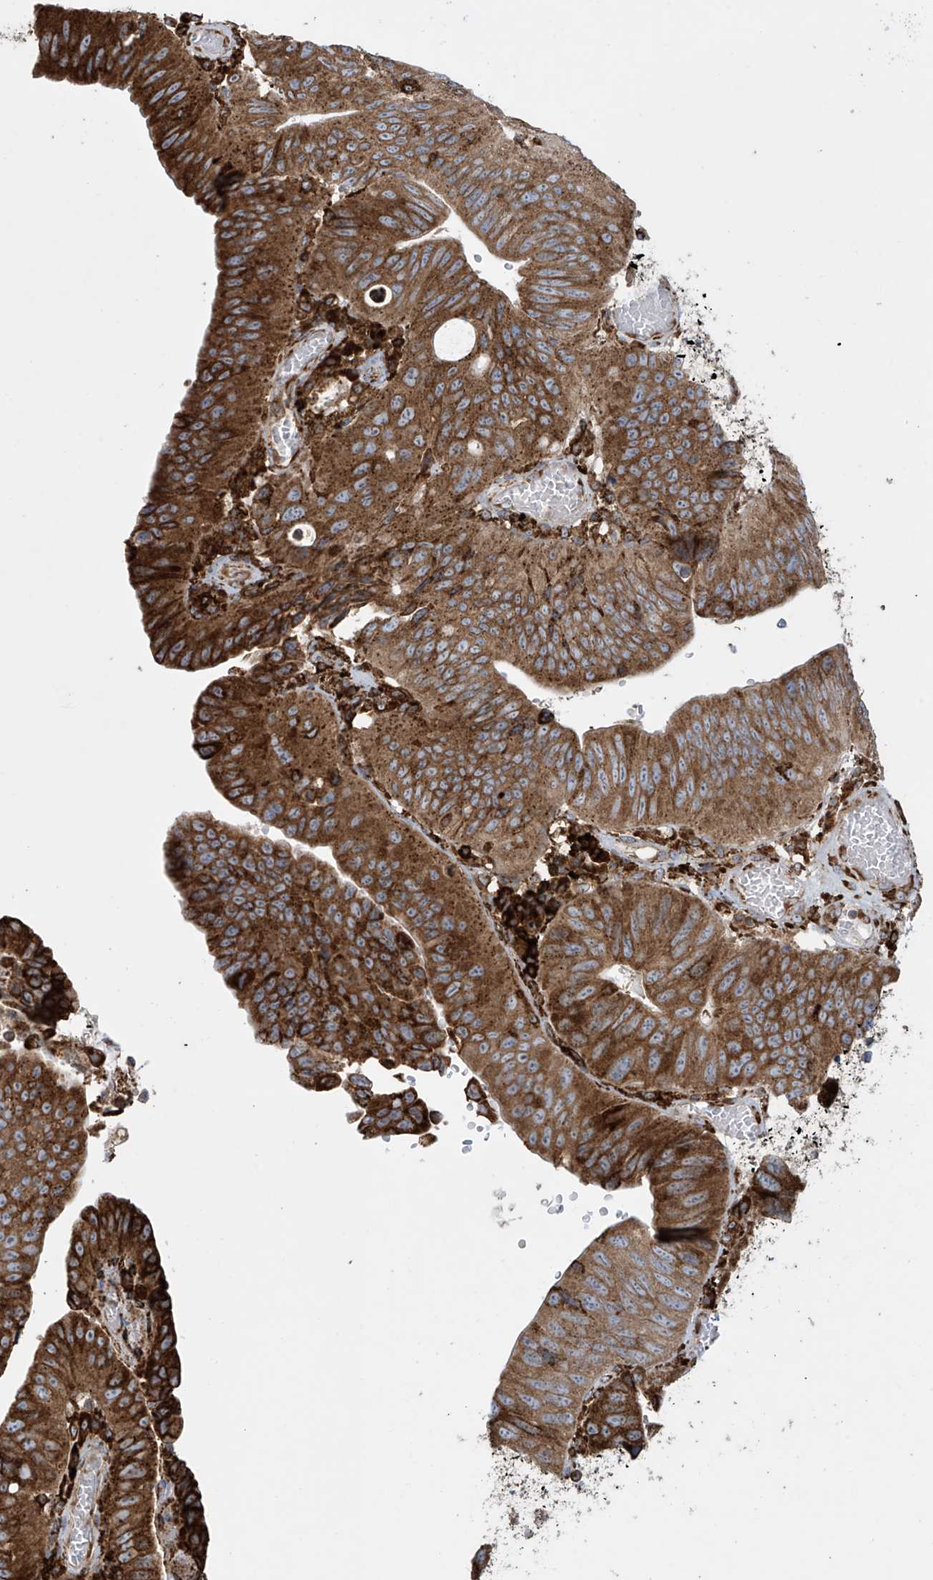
{"staining": {"intensity": "strong", "quantity": ">75%", "location": "cytoplasmic/membranous"}, "tissue": "stomach cancer", "cell_type": "Tumor cells", "image_type": "cancer", "snomed": [{"axis": "morphology", "description": "Adenocarcinoma, NOS"}, {"axis": "topography", "description": "Stomach"}], "caption": "Tumor cells show strong cytoplasmic/membranous expression in about >75% of cells in stomach adenocarcinoma. The staining is performed using DAB (3,3'-diaminobenzidine) brown chromogen to label protein expression. The nuclei are counter-stained blue using hematoxylin.", "gene": "MX1", "patient": {"sex": "male", "age": 59}}